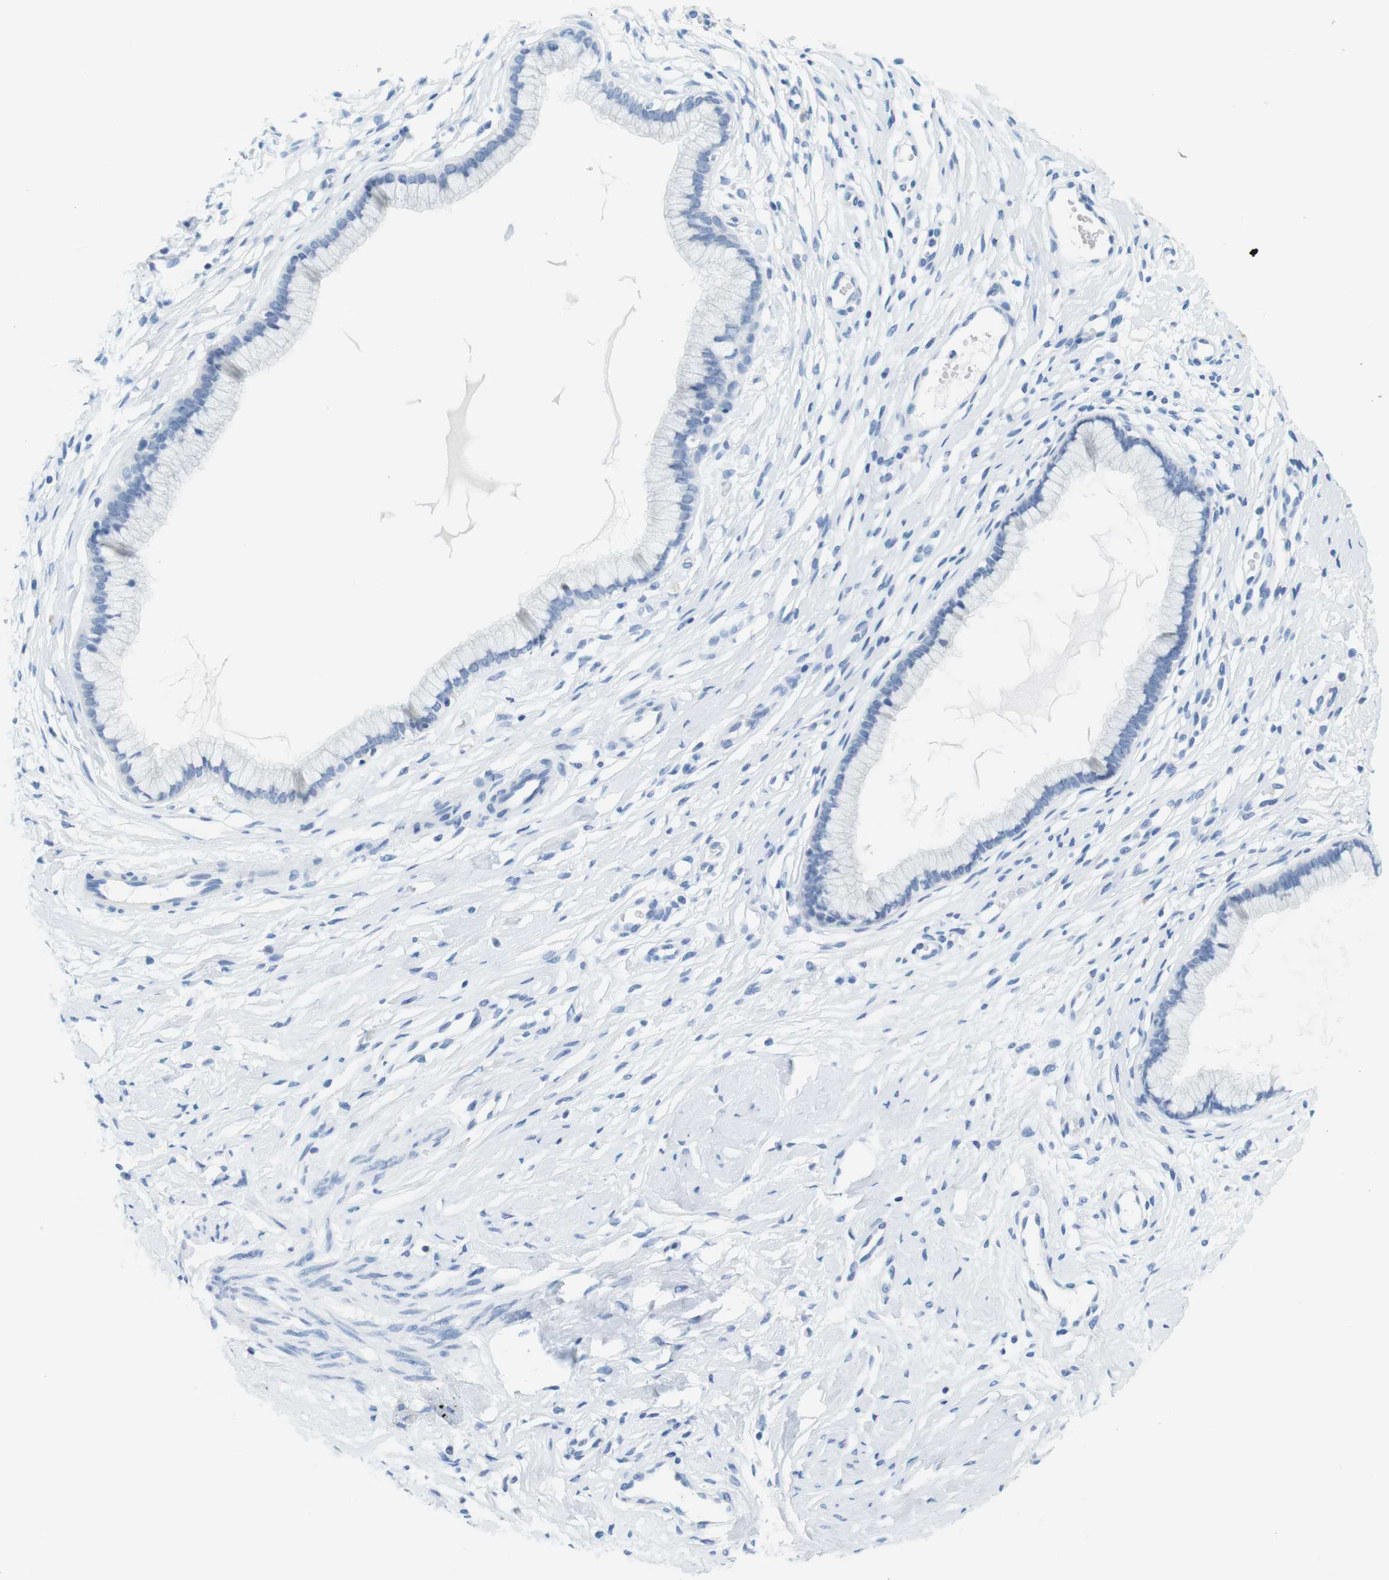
{"staining": {"intensity": "negative", "quantity": "none", "location": "none"}, "tissue": "cervix", "cell_type": "Glandular cells", "image_type": "normal", "snomed": [{"axis": "morphology", "description": "Normal tissue, NOS"}, {"axis": "topography", "description": "Cervix"}], "caption": "Immunohistochemistry of unremarkable human cervix displays no positivity in glandular cells. (Immunohistochemistry (ihc), brightfield microscopy, high magnification).", "gene": "CYP2C9", "patient": {"sex": "female", "age": 65}}